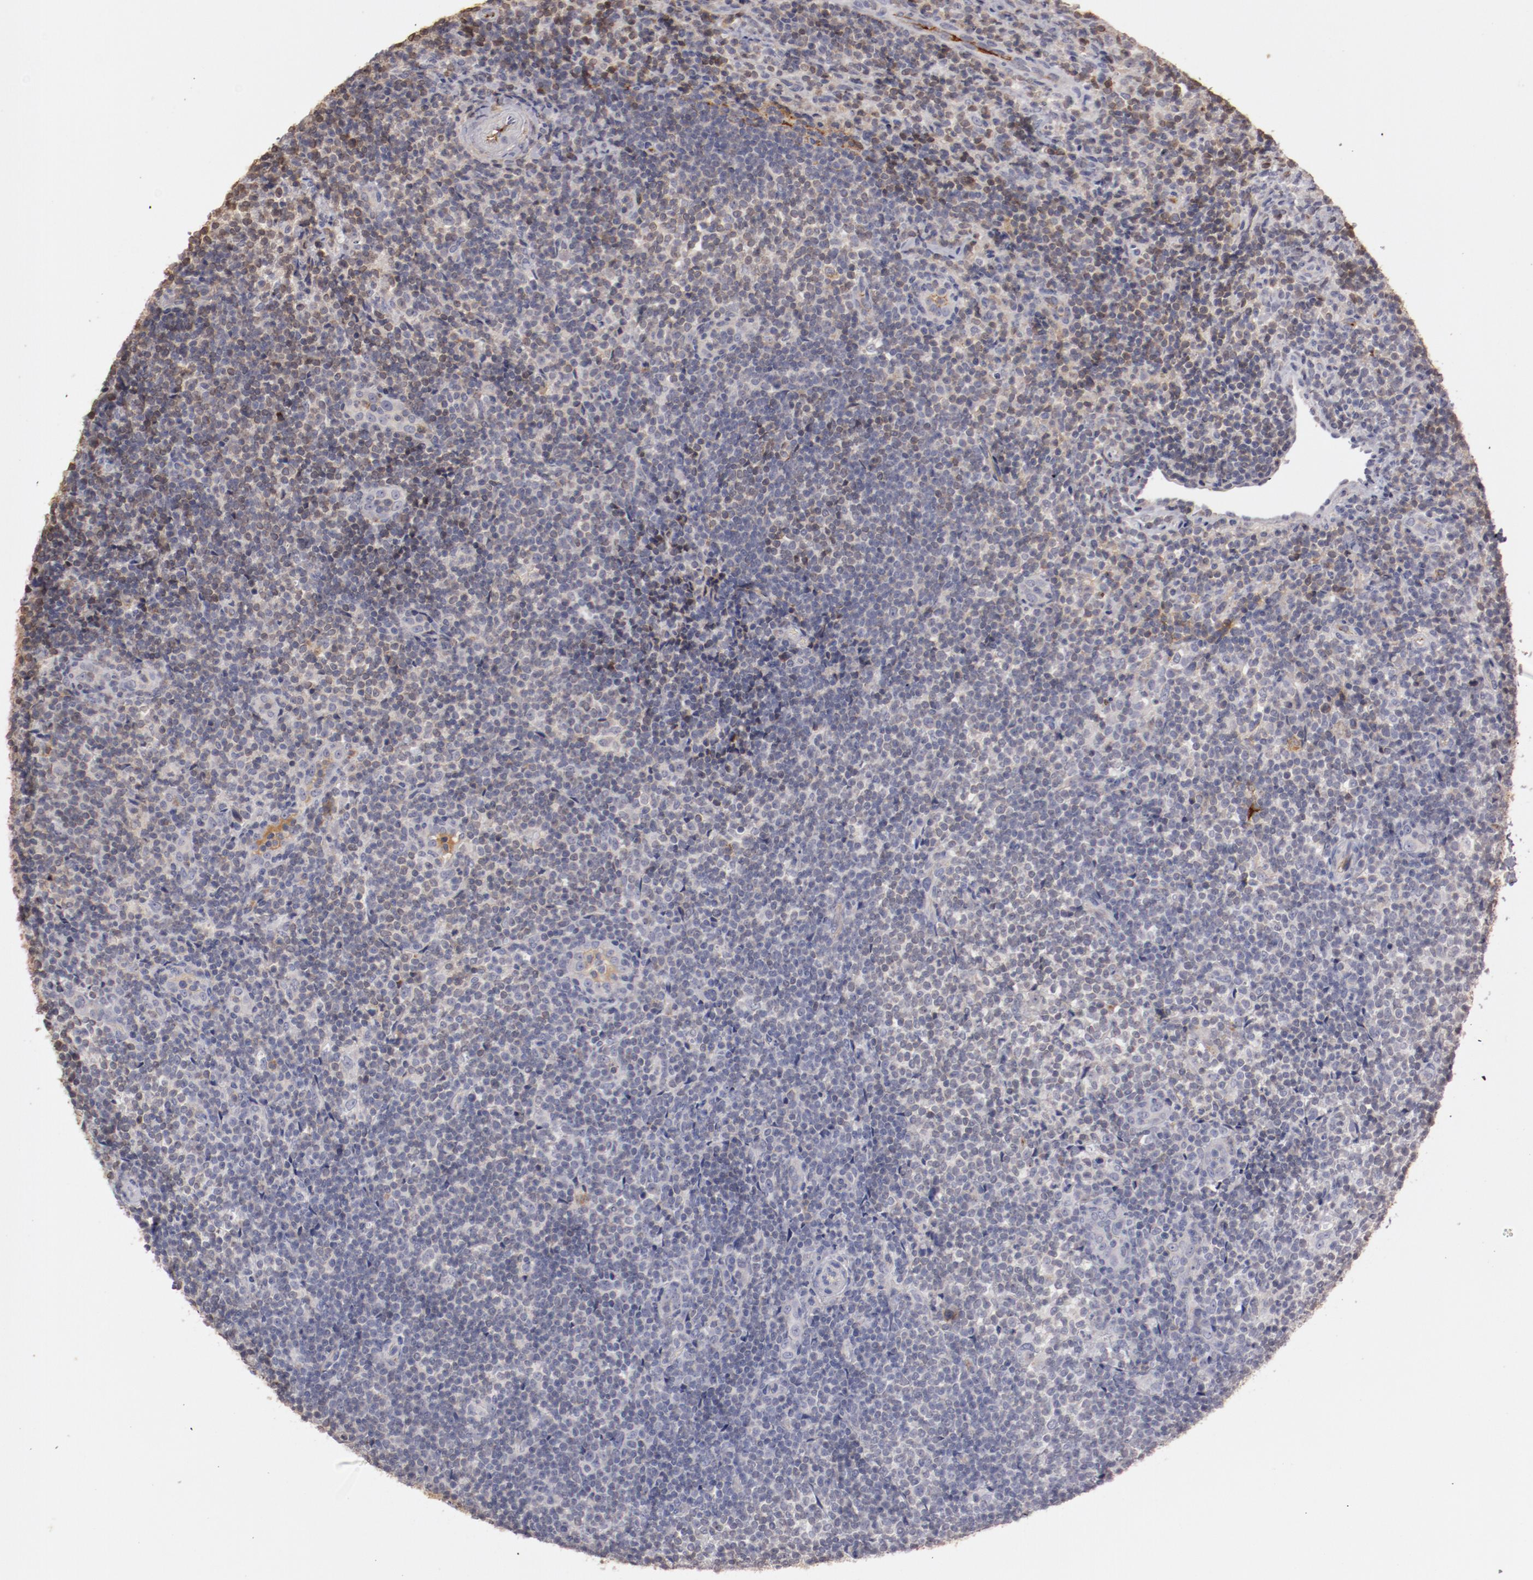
{"staining": {"intensity": "negative", "quantity": "none", "location": "none"}, "tissue": "lymphoma", "cell_type": "Tumor cells", "image_type": "cancer", "snomed": [{"axis": "morphology", "description": "Malignant lymphoma, non-Hodgkin's type, Low grade"}, {"axis": "topography", "description": "Lymph node"}], "caption": "A micrograph of human lymphoma is negative for staining in tumor cells.", "gene": "MBL2", "patient": {"sex": "female", "age": 76}}